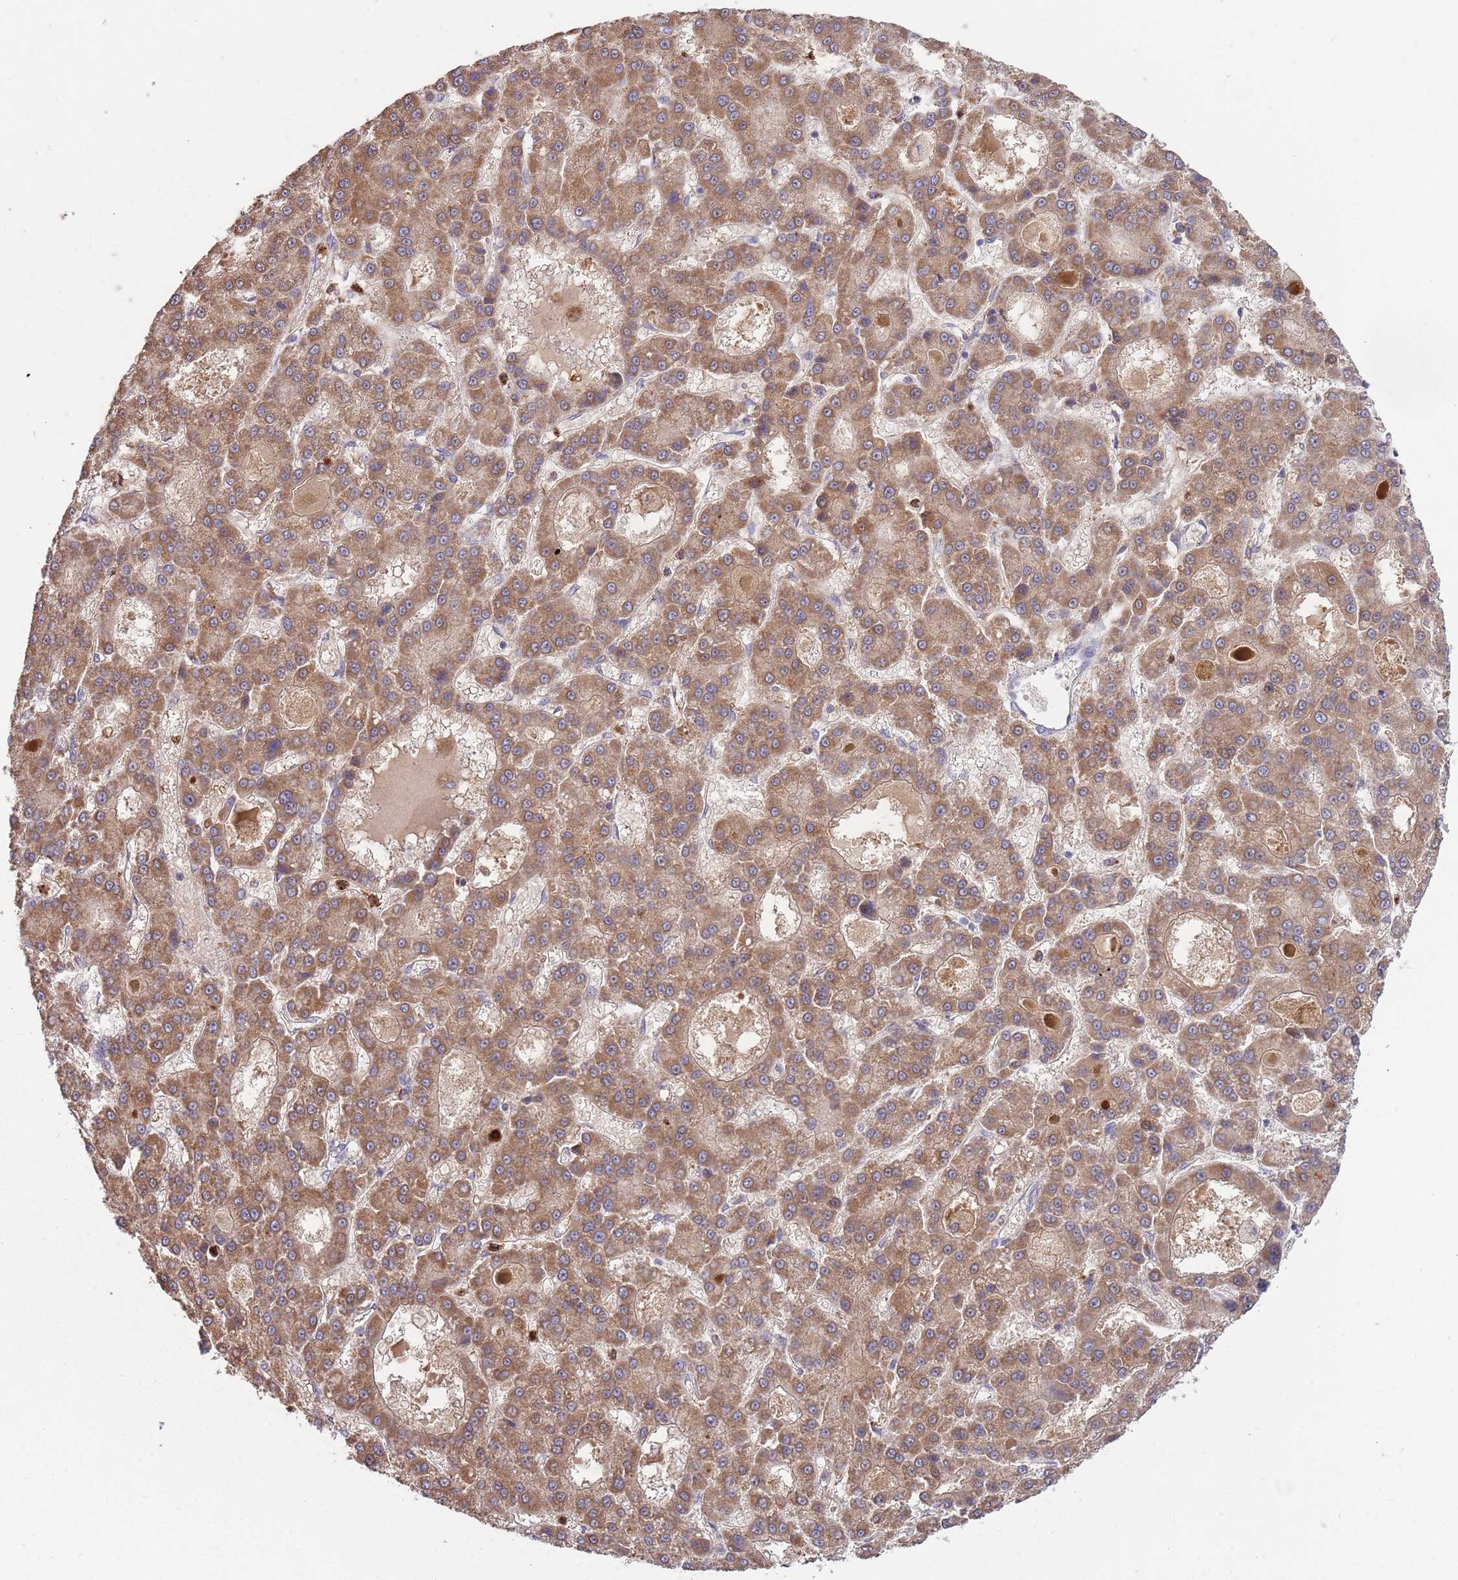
{"staining": {"intensity": "moderate", "quantity": ">75%", "location": "cytoplasmic/membranous"}, "tissue": "liver cancer", "cell_type": "Tumor cells", "image_type": "cancer", "snomed": [{"axis": "morphology", "description": "Carcinoma, Hepatocellular, NOS"}, {"axis": "topography", "description": "Liver"}], "caption": "Brown immunohistochemical staining in human liver hepatocellular carcinoma displays moderate cytoplasmic/membranous positivity in about >75% of tumor cells.", "gene": "DDT", "patient": {"sex": "male", "age": 70}}